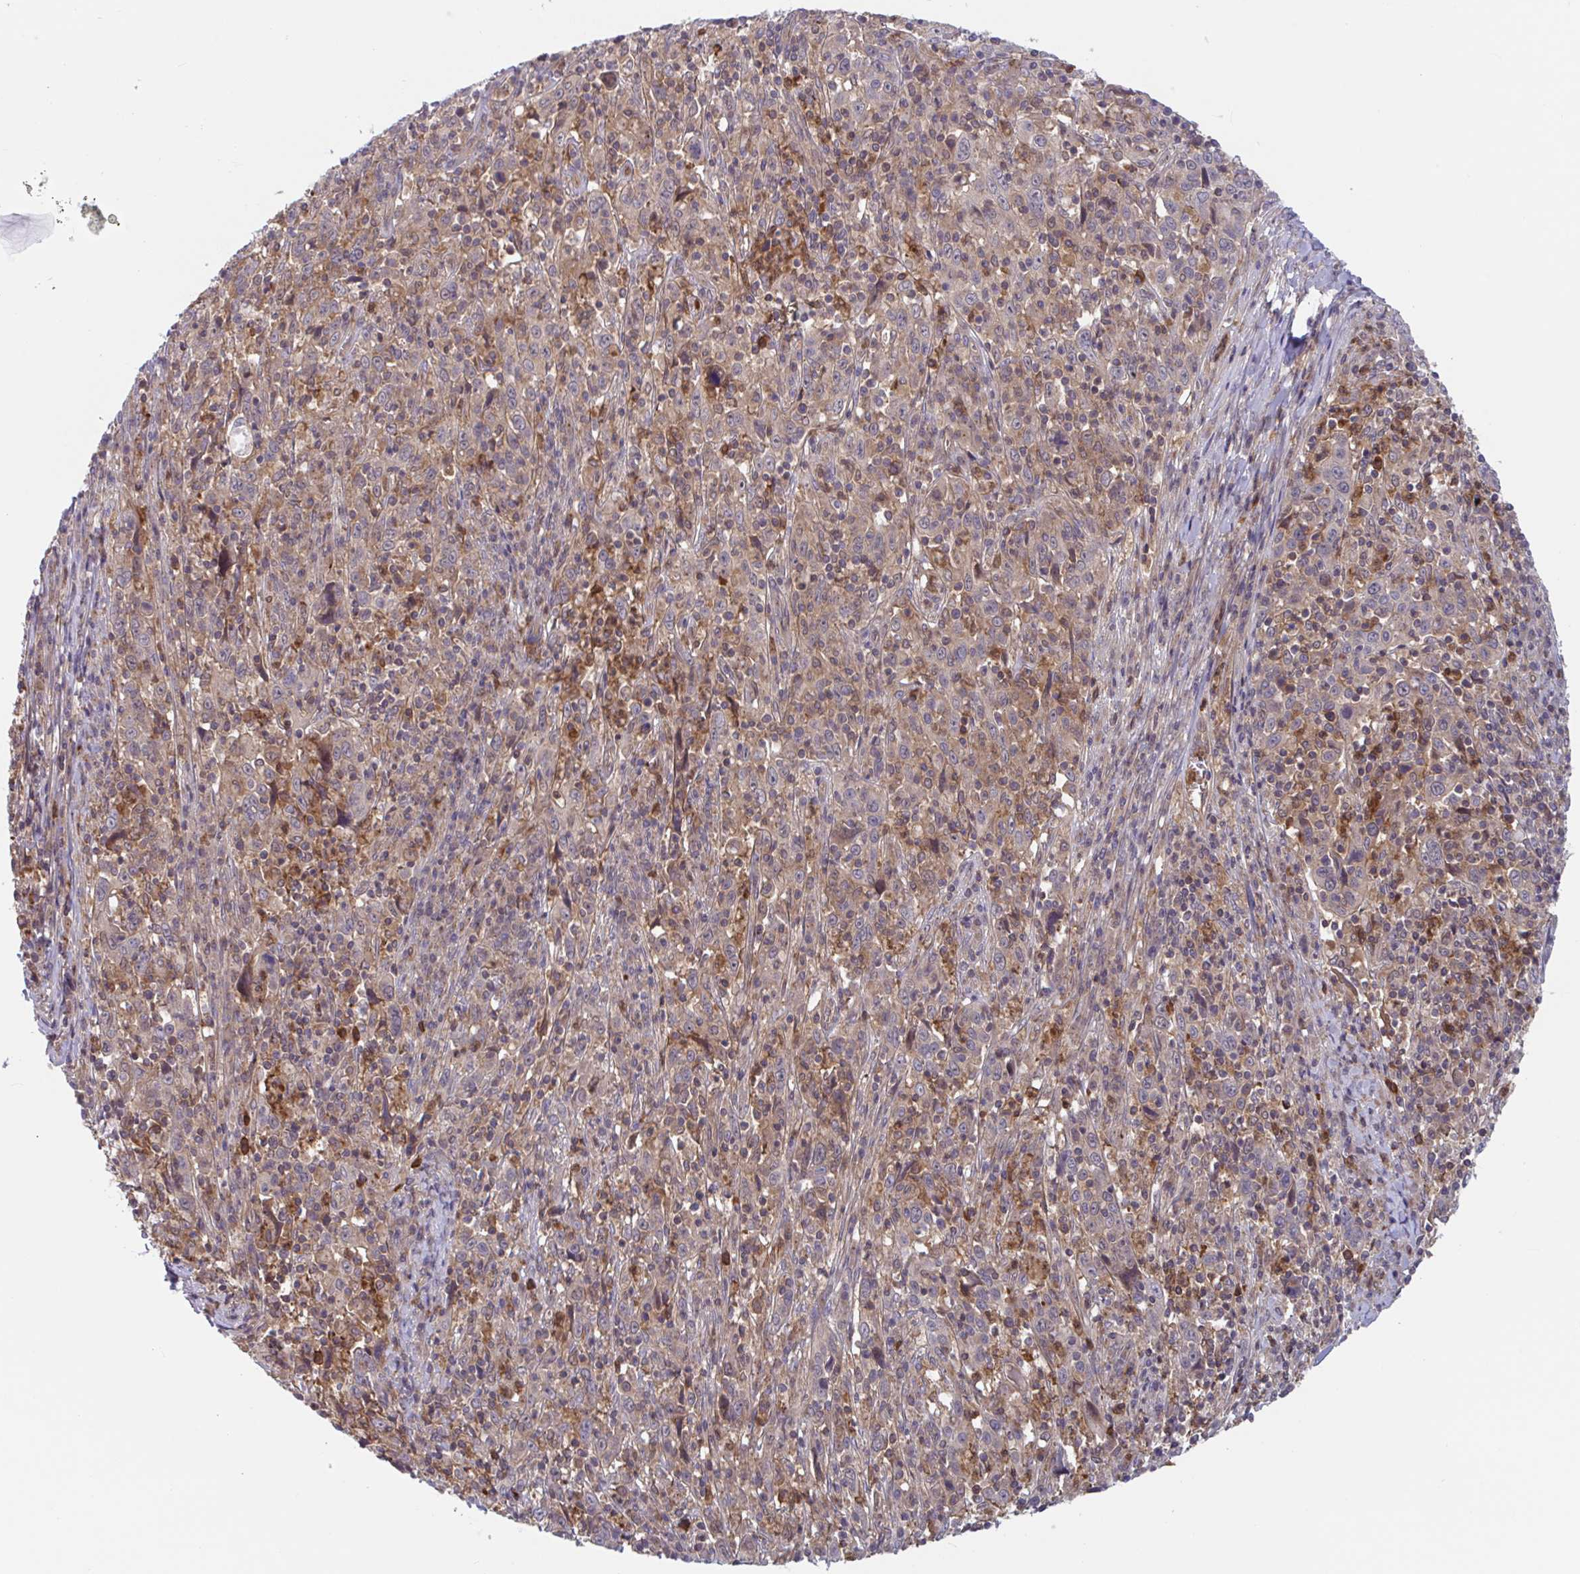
{"staining": {"intensity": "weak", "quantity": "25%-75%", "location": "cytoplasmic/membranous"}, "tissue": "cervical cancer", "cell_type": "Tumor cells", "image_type": "cancer", "snomed": [{"axis": "morphology", "description": "Squamous cell carcinoma, NOS"}, {"axis": "topography", "description": "Cervix"}], "caption": "Weak cytoplasmic/membranous expression is seen in about 25%-75% of tumor cells in cervical squamous cell carcinoma. (DAB (3,3'-diaminobenzidine) IHC with brightfield microscopy, high magnification).", "gene": "LMNTD2", "patient": {"sex": "female", "age": 46}}